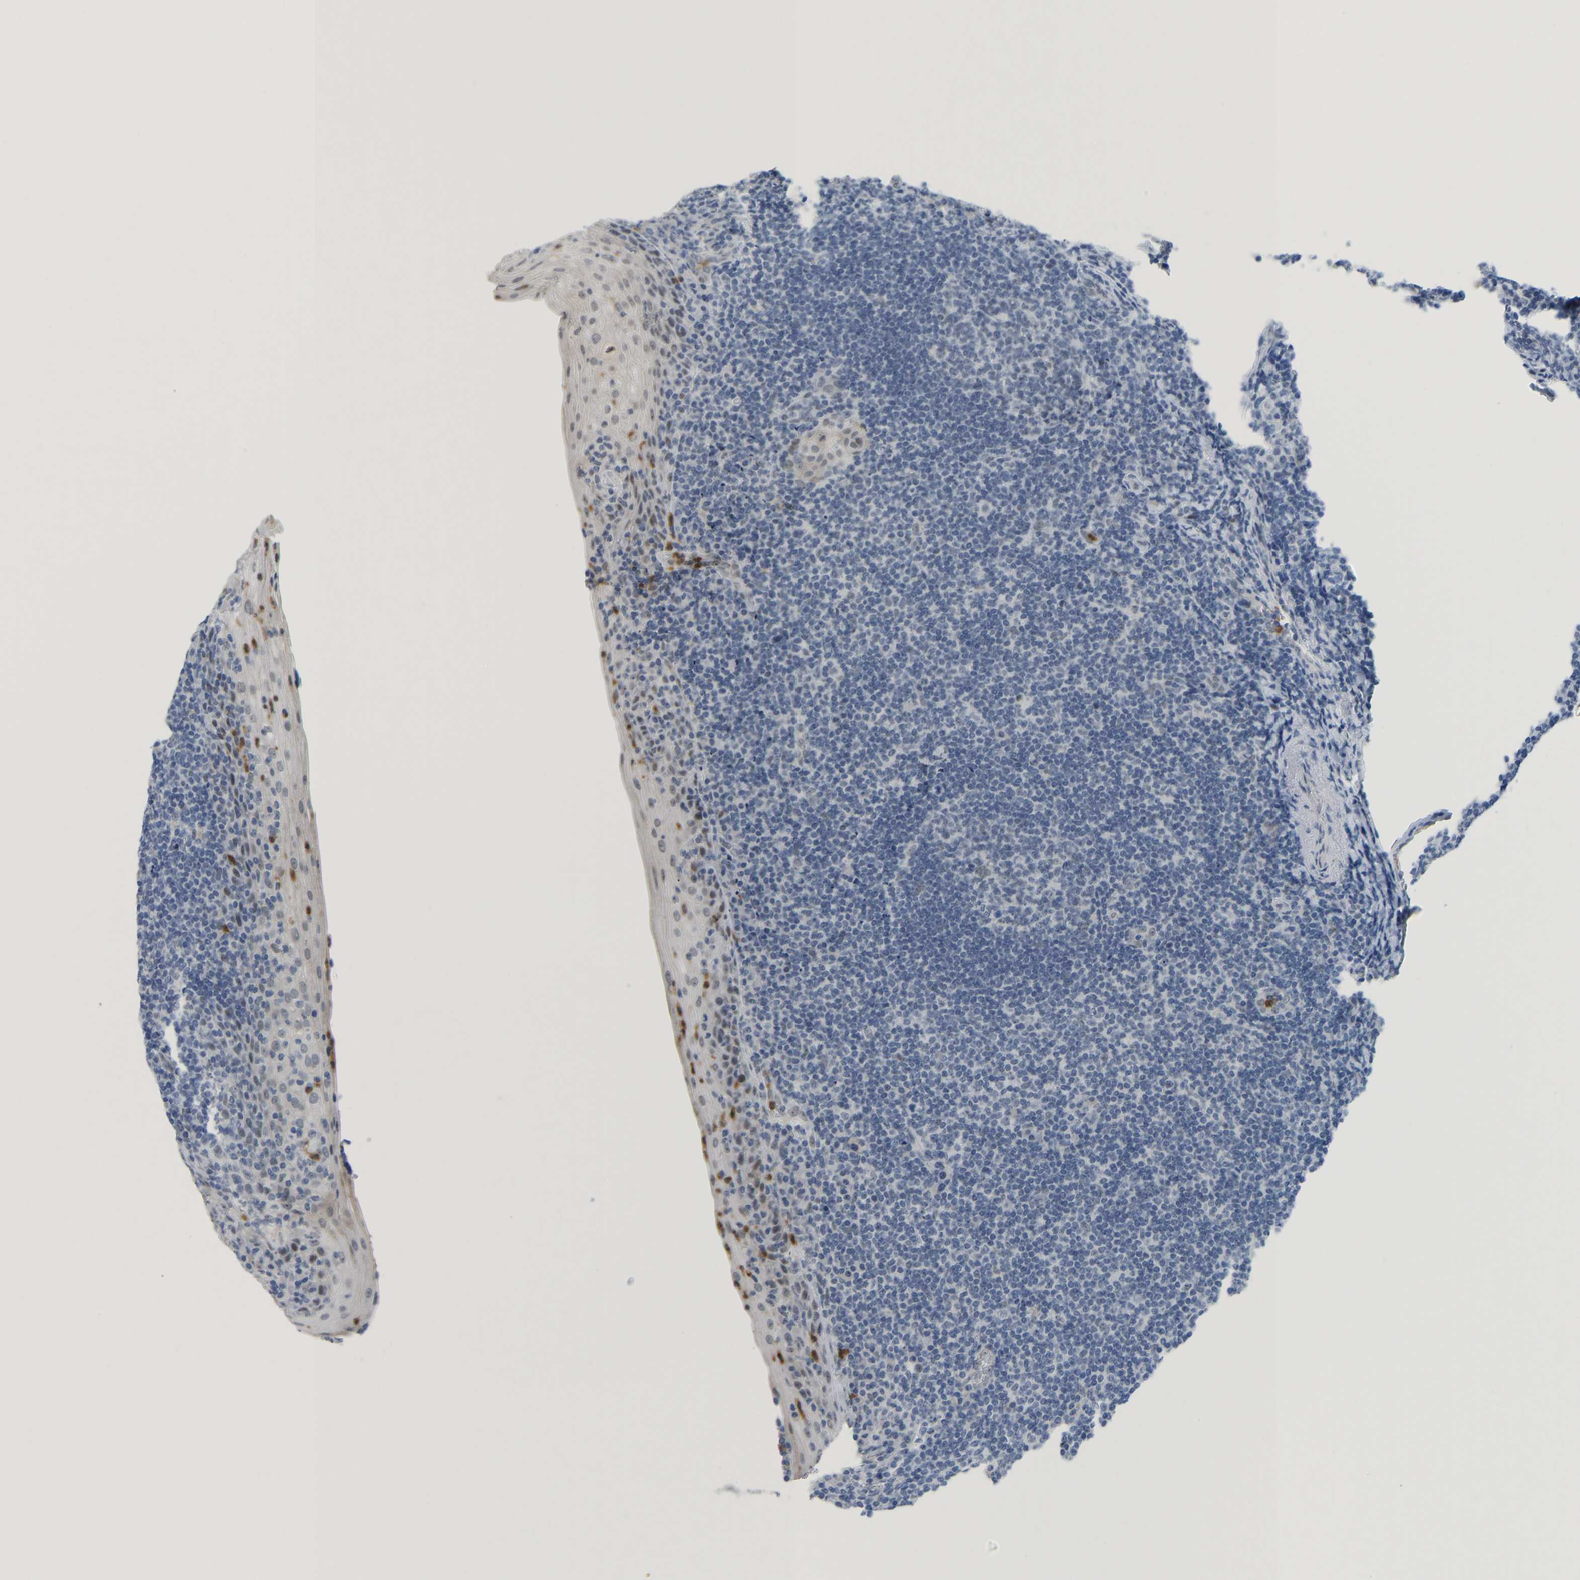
{"staining": {"intensity": "negative", "quantity": "none", "location": "none"}, "tissue": "tonsil", "cell_type": "Germinal center cells", "image_type": "normal", "snomed": [{"axis": "morphology", "description": "Normal tissue, NOS"}, {"axis": "topography", "description": "Tonsil"}], "caption": "Immunohistochemistry (IHC) micrograph of benign human tonsil stained for a protein (brown), which reveals no expression in germinal center cells.", "gene": "TXNDC2", "patient": {"sex": "male", "age": 37}}